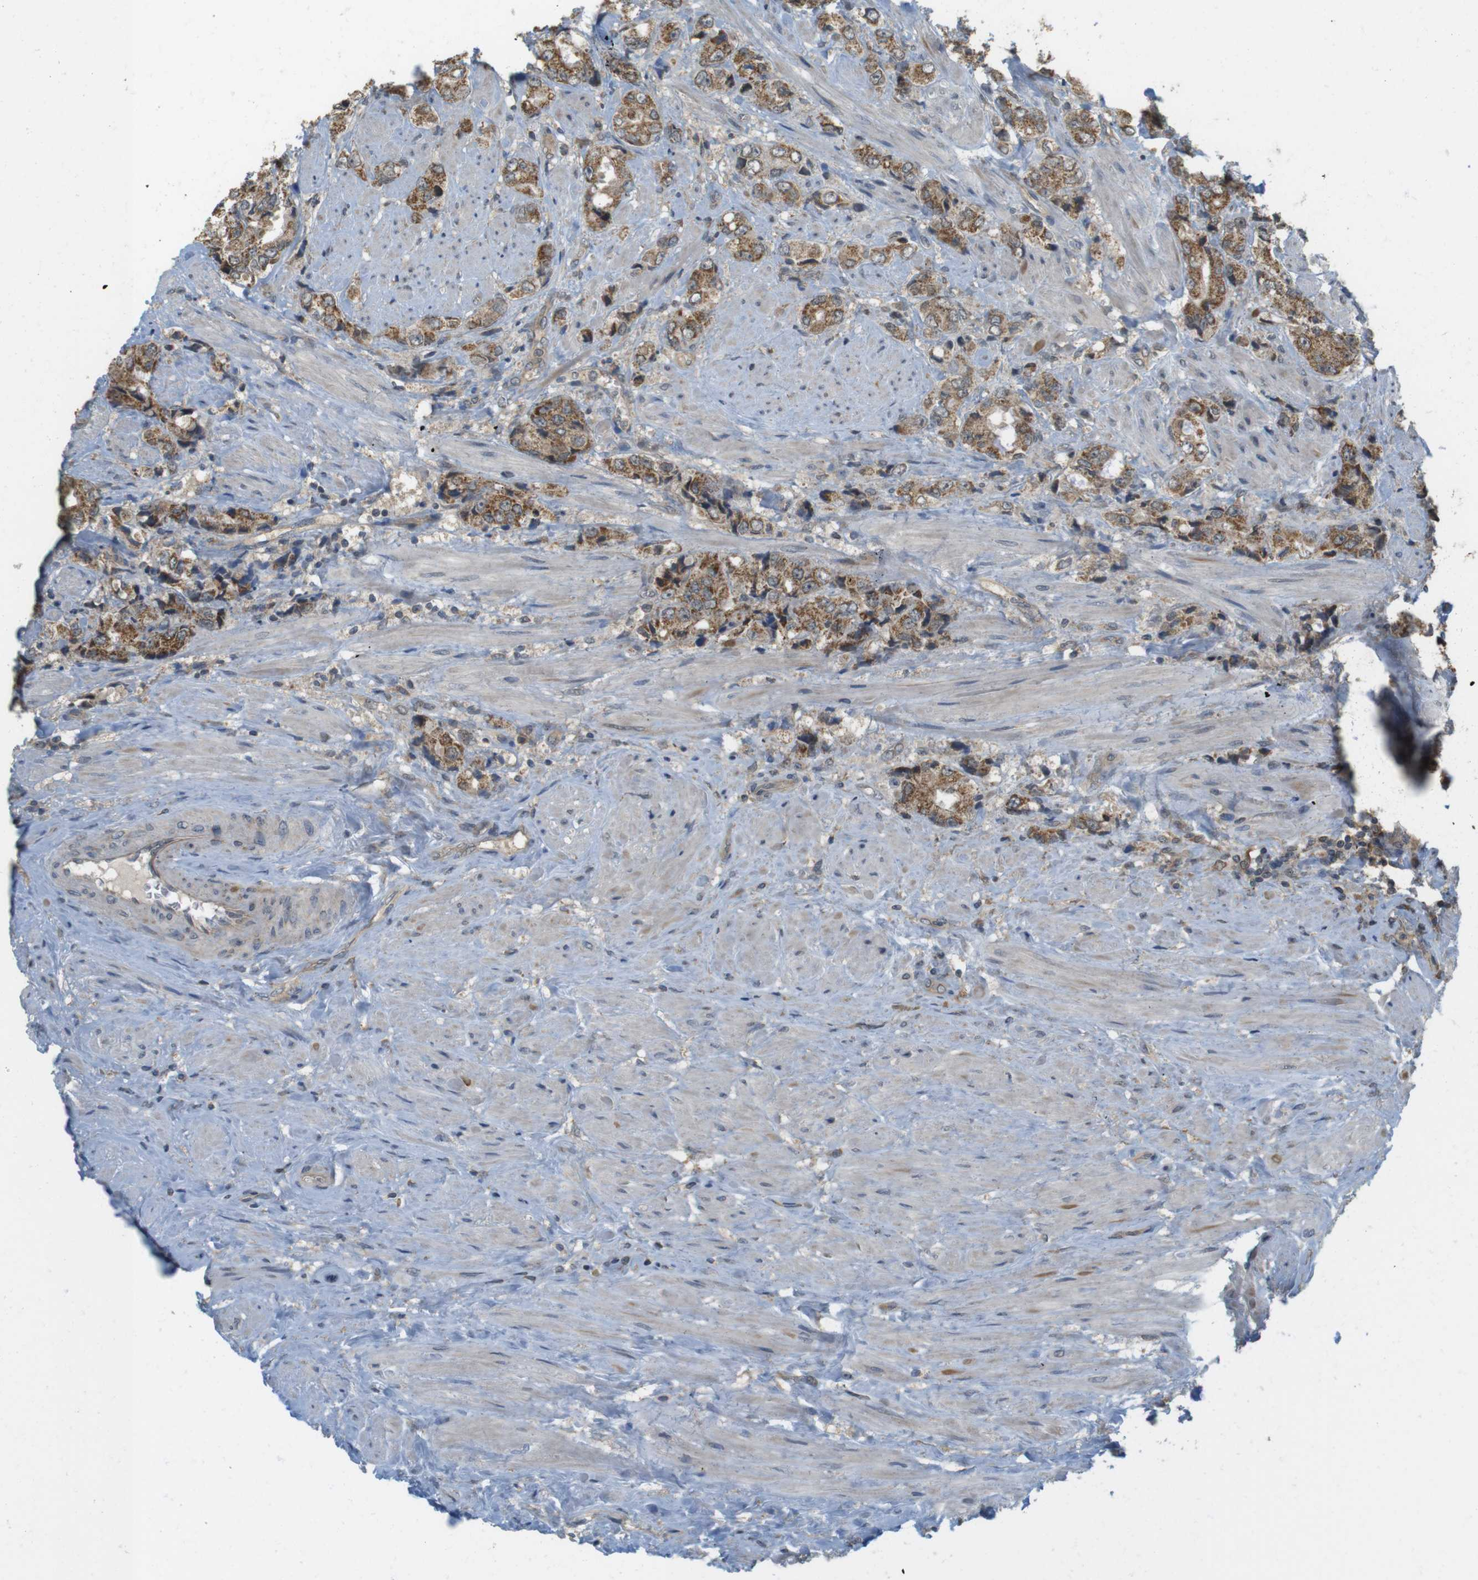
{"staining": {"intensity": "moderate", "quantity": ">75%", "location": "cytoplasmic/membranous"}, "tissue": "prostate cancer", "cell_type": "Tumor cells", "image_type": "cancer", "snomed": [{"axis": "morphology", "description": "Adenocarcinoma, High grade"}, {"axis": "topography", "description": "Prostate"}], "caption": "An immunohistochemistry (IHC) photomicrograph of neoplastic tissue is shown. Protein staining in brown highlights moderate cytoplasmic/membranous positivity in high-grade adenocarcinoma (prostate) within tumor cells. Using DAB (brown) and hematoxylin (blue) stains, captured at high magnification using brightfield microscopy.", "gene": "RNF130", "patient": {"sex": "male", "age": 61}}